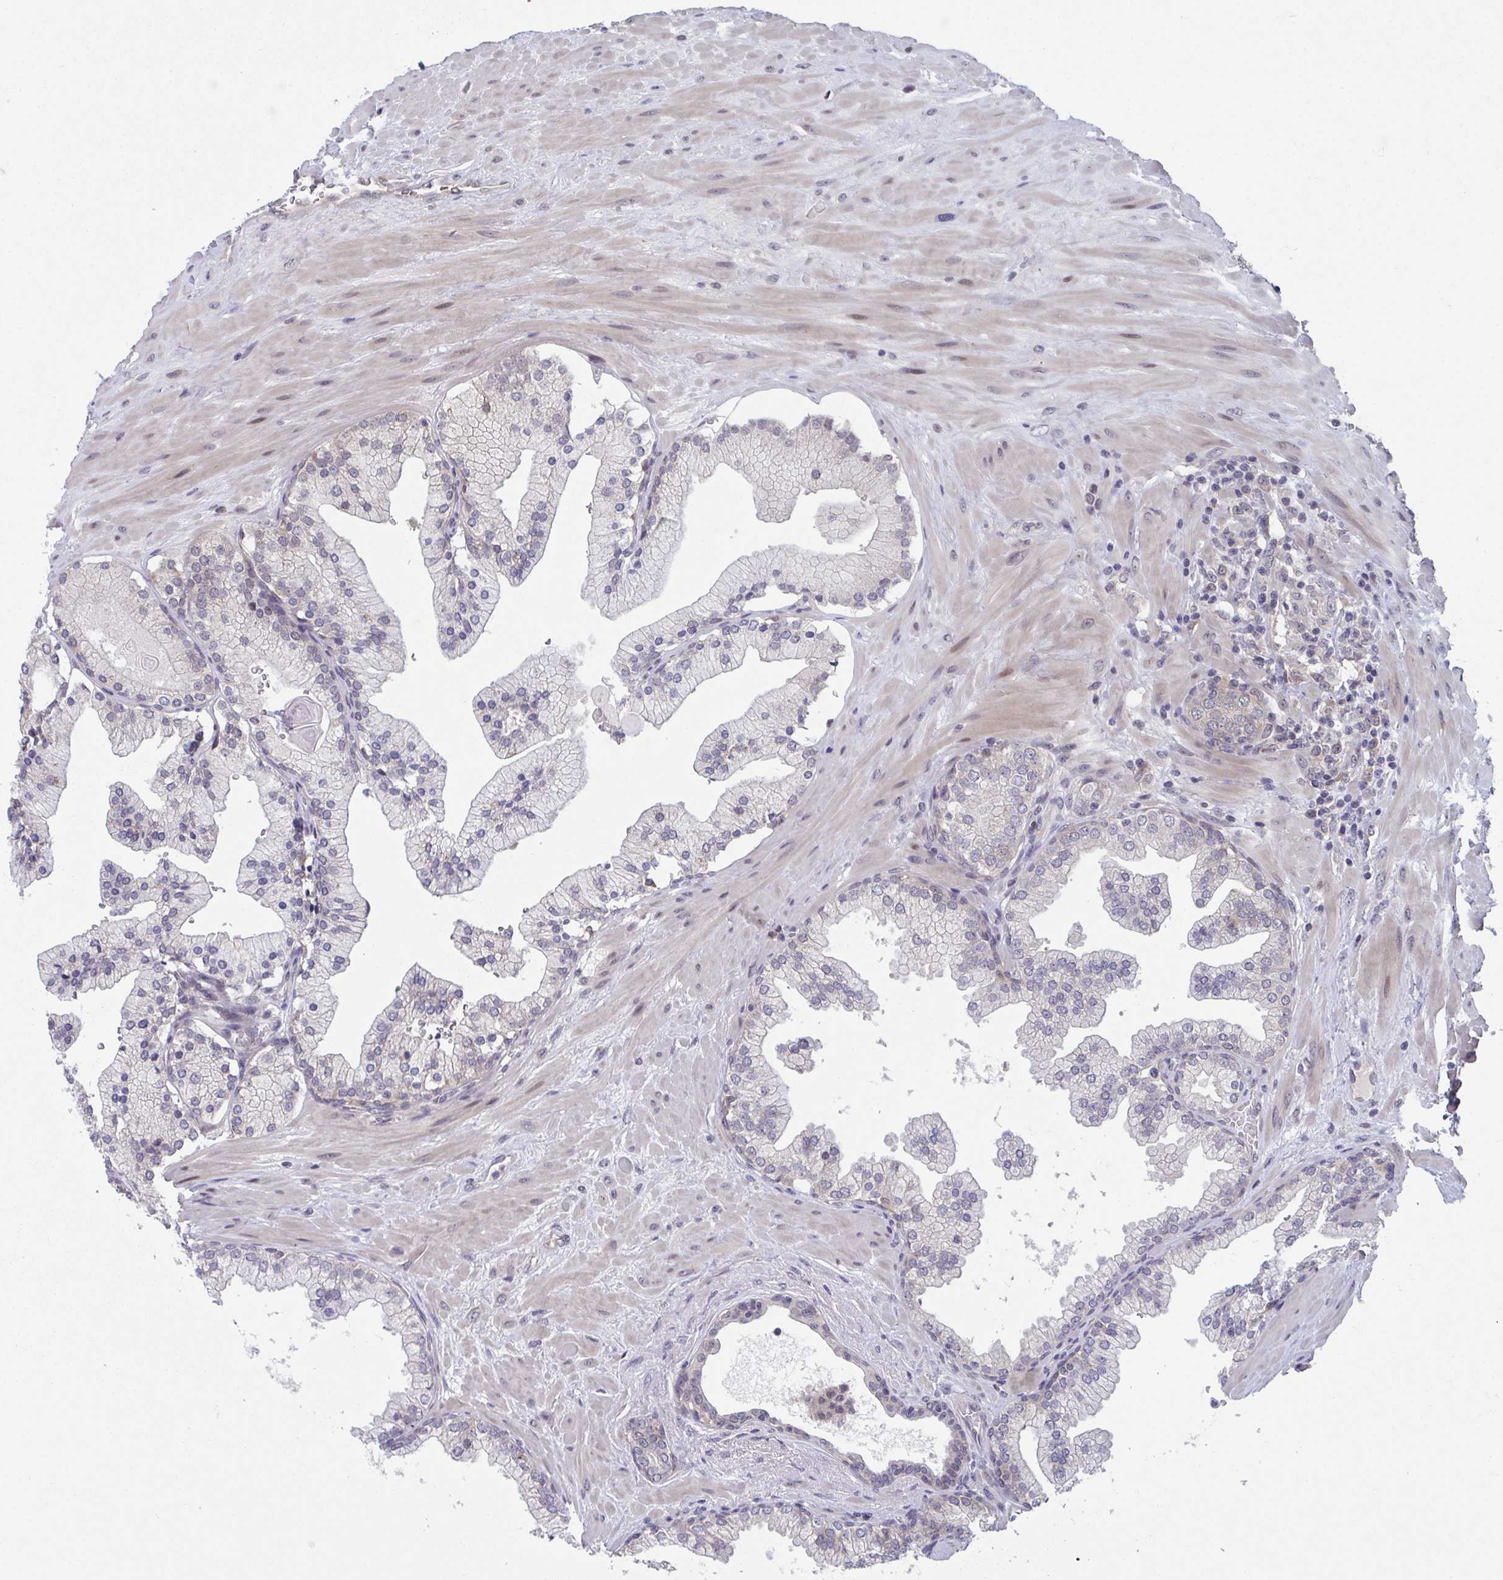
{"staining": {"intensity": "negative", "quantity": "none", "location": "none"}, "tissue": "prostate", "cell_type": "Glandular cells", "image_type": "normal", "snomed": [{"axis": "morphology", "description": "Normal tissue, NOS"}, {"axis": "topography", "description": "Prostate"}, {"axis": "topography", "description": "Peripheral nerve tissue"}], "caption": "Immunohistochemical staining of benign human prostate exhibits no significant staining in glandular cells.", "gene": "RIOK1", "patient": {"sex": "male", "age": 61}}